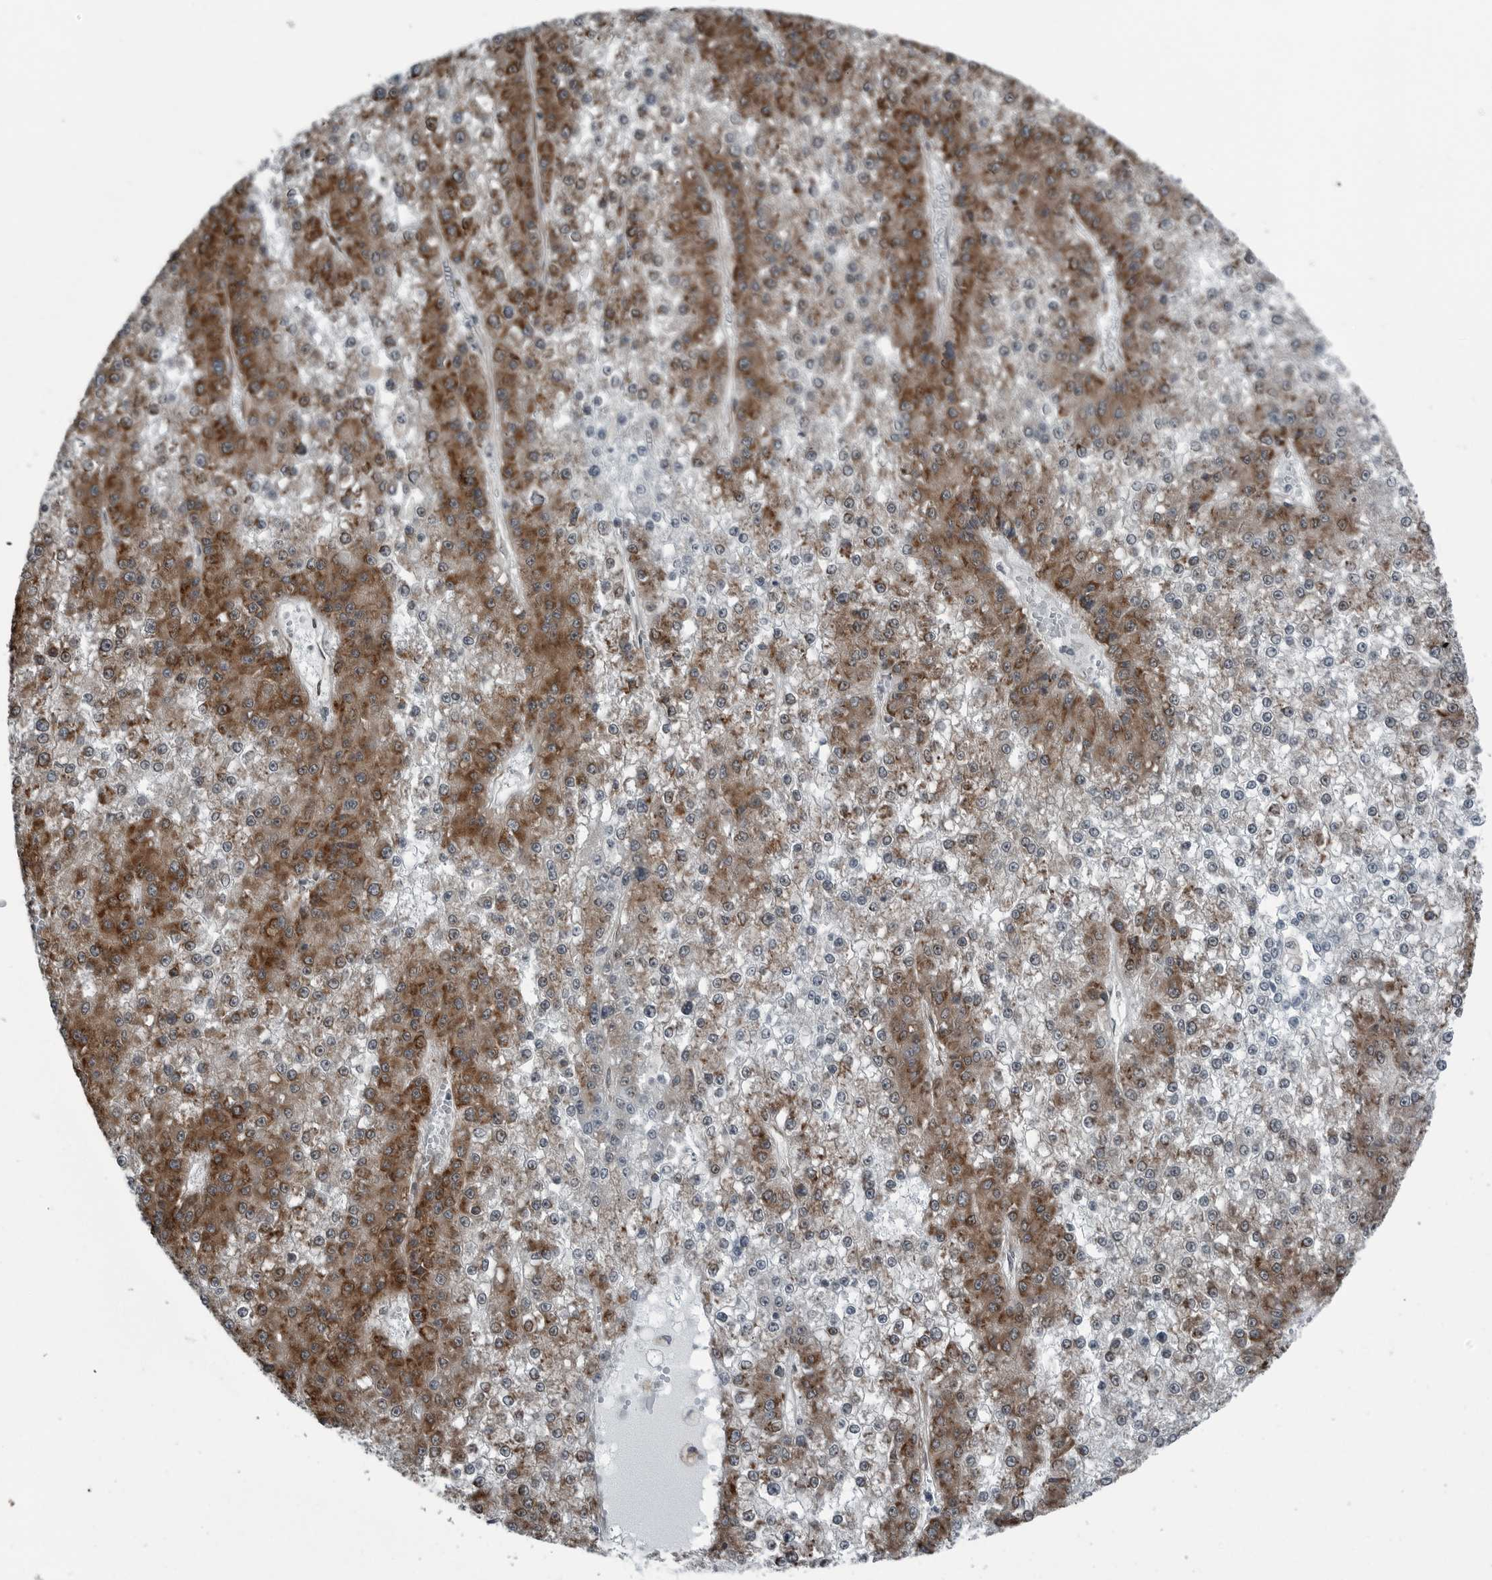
{"staining": {"intensity": "strong", "quantity": "25%-75%", "location": "cytoplasmic/membranous"}, "tissue": "liver cancer", "cell_type": "Tumor cells", "image_type": "cancer", "snomed": [{"axis": "morphology", "description": "Carcinoma, Hepatocellular, NOS"}, {"axis": "topography", "description": "Liver"}], "caption": "Hepatocellular carcinoma (liver) tissue exhibits strong cytoplasmic/membranous staining in about 25%-75% of tumor cells", "gene": "CEP85", "patient": {"sex": "female", "age": 73}}